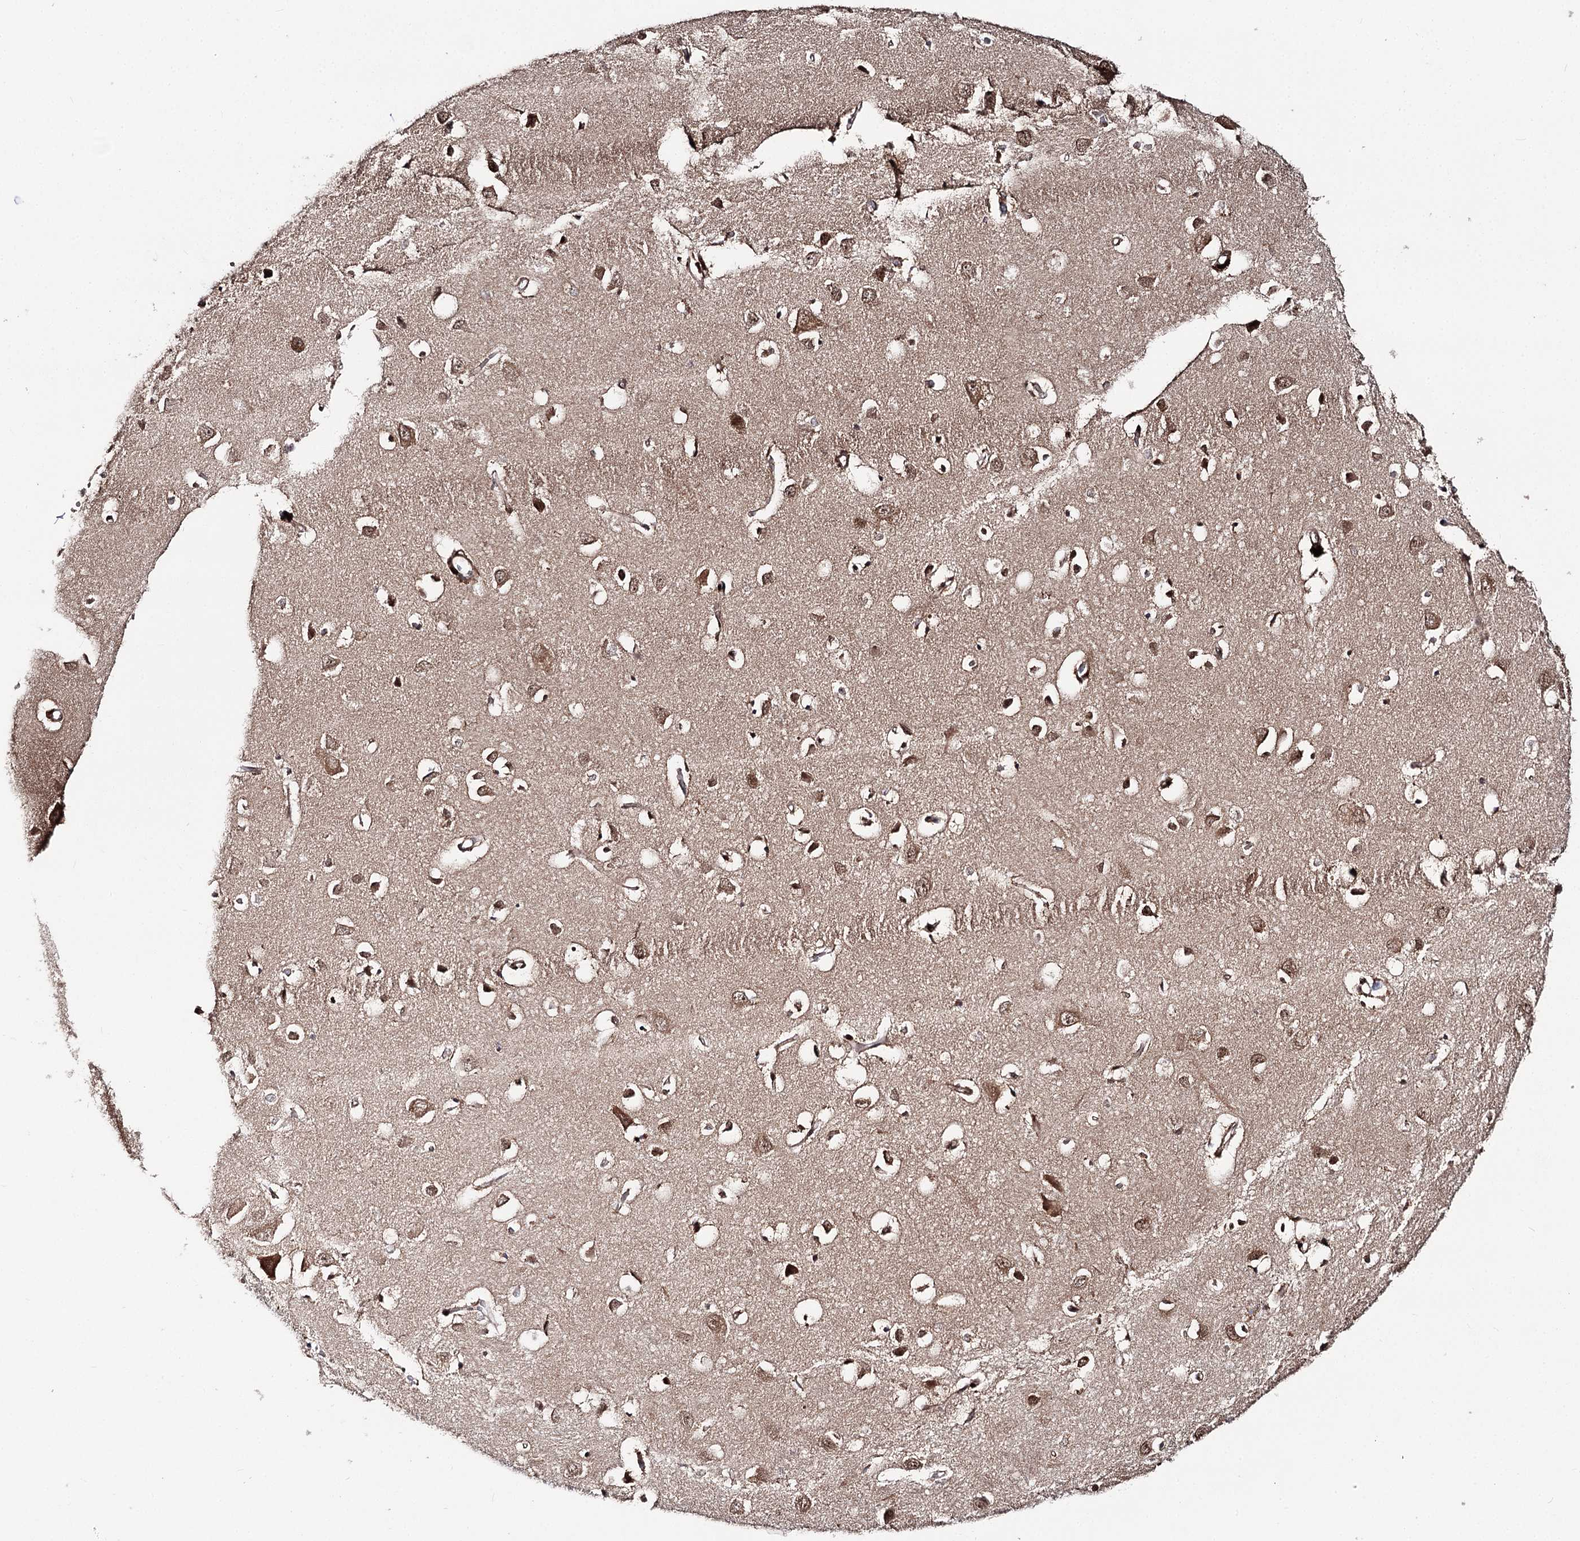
{"staining": {"intensity": "moderate", "quantity": ">75%", "location": "cytoplasmic/membranous"}, "tissue": "cerebral cortex", "cell_type": "Endothelial cells", "image_type": "normal", "snomed": [{"axis": "morphology", "description": "Normal tissue, NOS"}, {"axis": "topography", "description": "Cerebral cortex"}], "caption": "DAB immunohistochemical staining of unremarkable human cerebral cortex shows moderate cytoplasmic/membranous protein expression in about >75% of endothelial cells. The staining was performed using DAB to visualize the protein expression in brown, while the nuclei were stained in blue with hematoxylin (Magnification: 20x).", "gene": "FAM53B", "patient": {"sex": "female", "age": 64}}